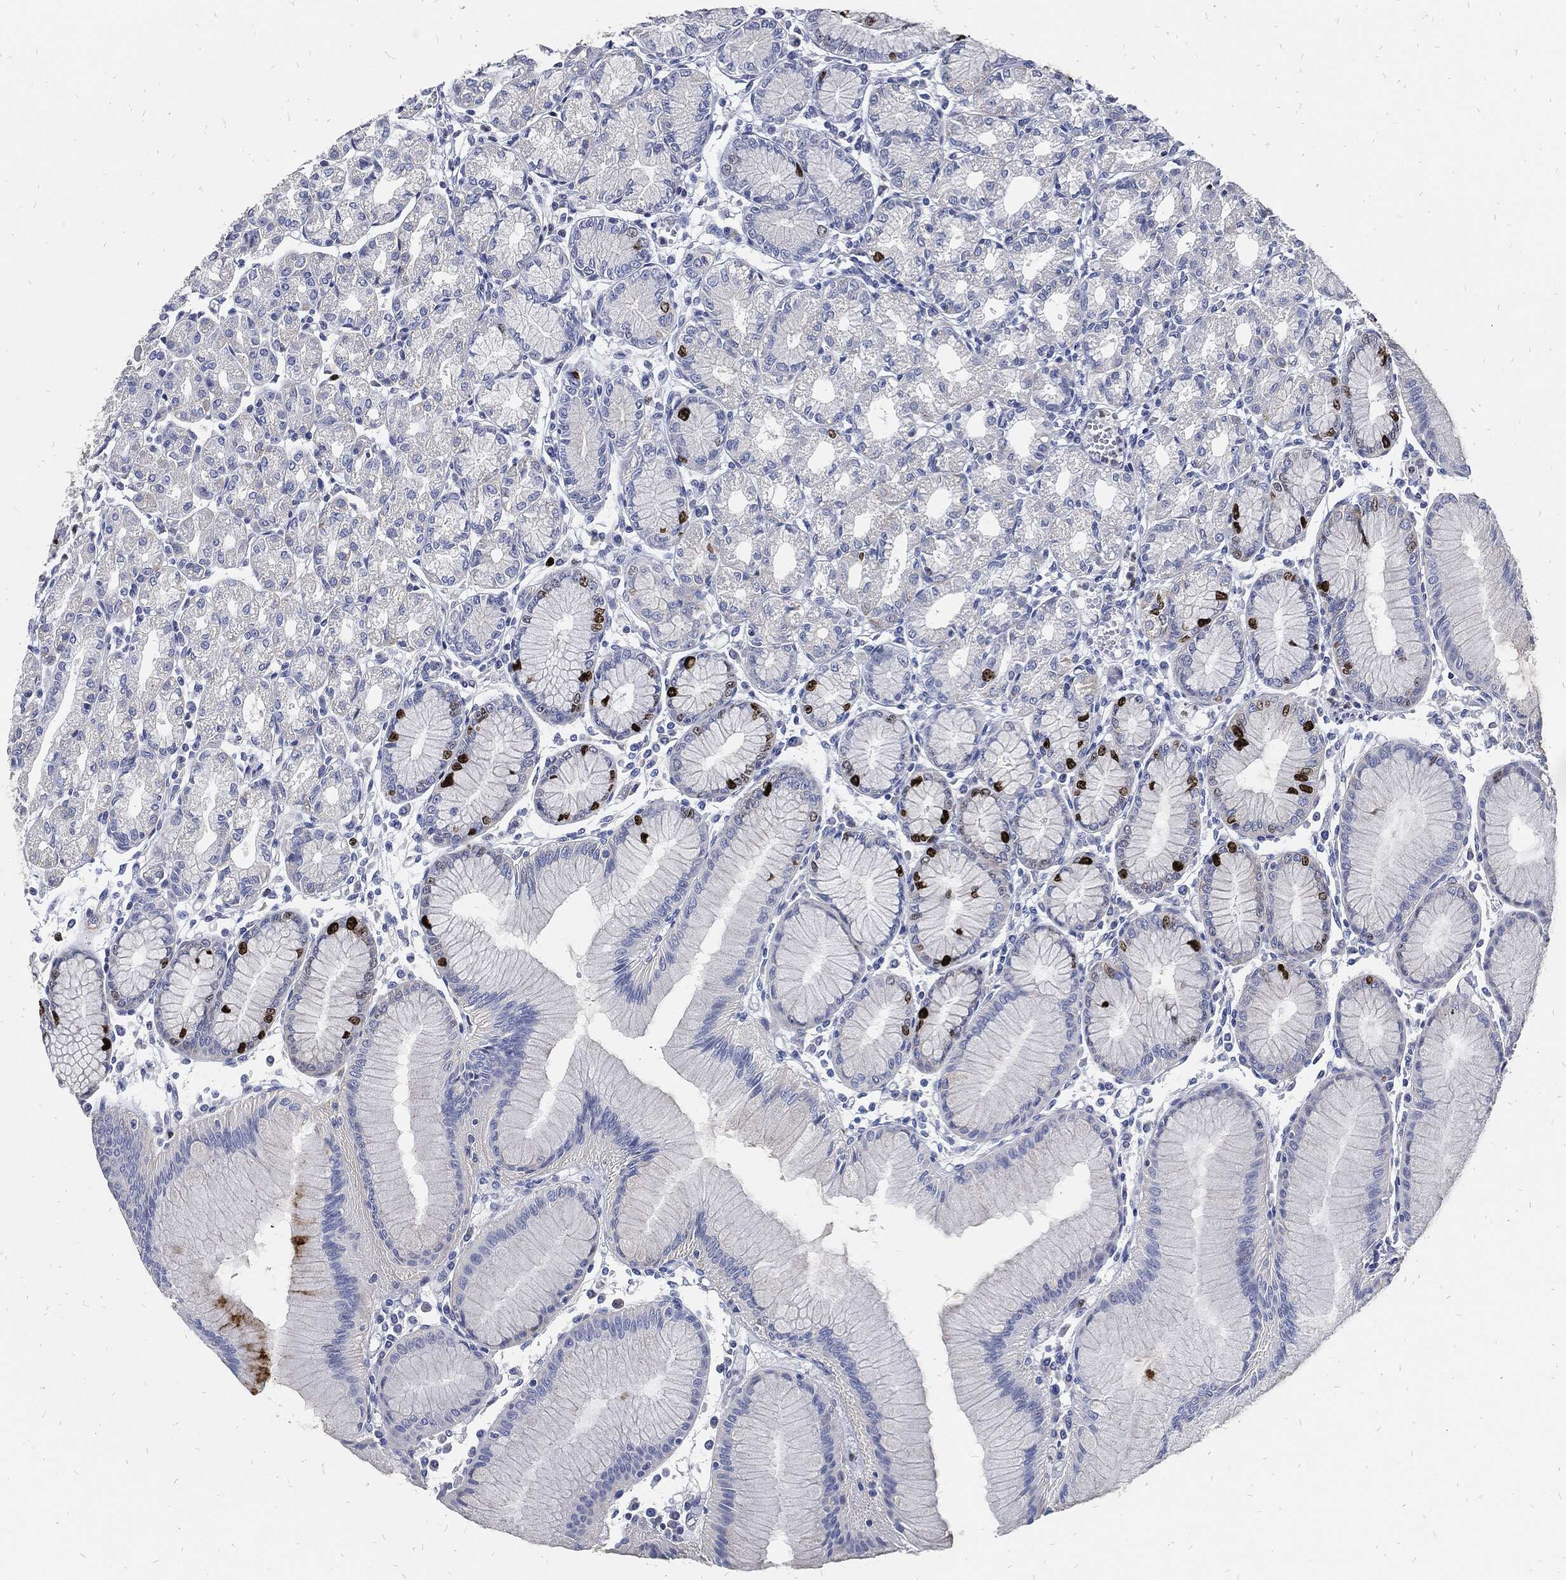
{"staining": {"intensity": "strong", "quantity": "<25%", "location": "nuclear"}, "tissue": "stomach", "cell_type": "Glandular cells", "image_type": "normal", "snomed": [{"axis": "morphology", "description": "Normal tissue, NOS"}, {"axis": "topography", "description": "Stomach"}], "caption": "Protein analysis of benign stomach demonstrates strong nuclear staining in approximately <25% of glandular cells.", "gene": "MKI67", "patient": {"sex": "female", "age": 57}}